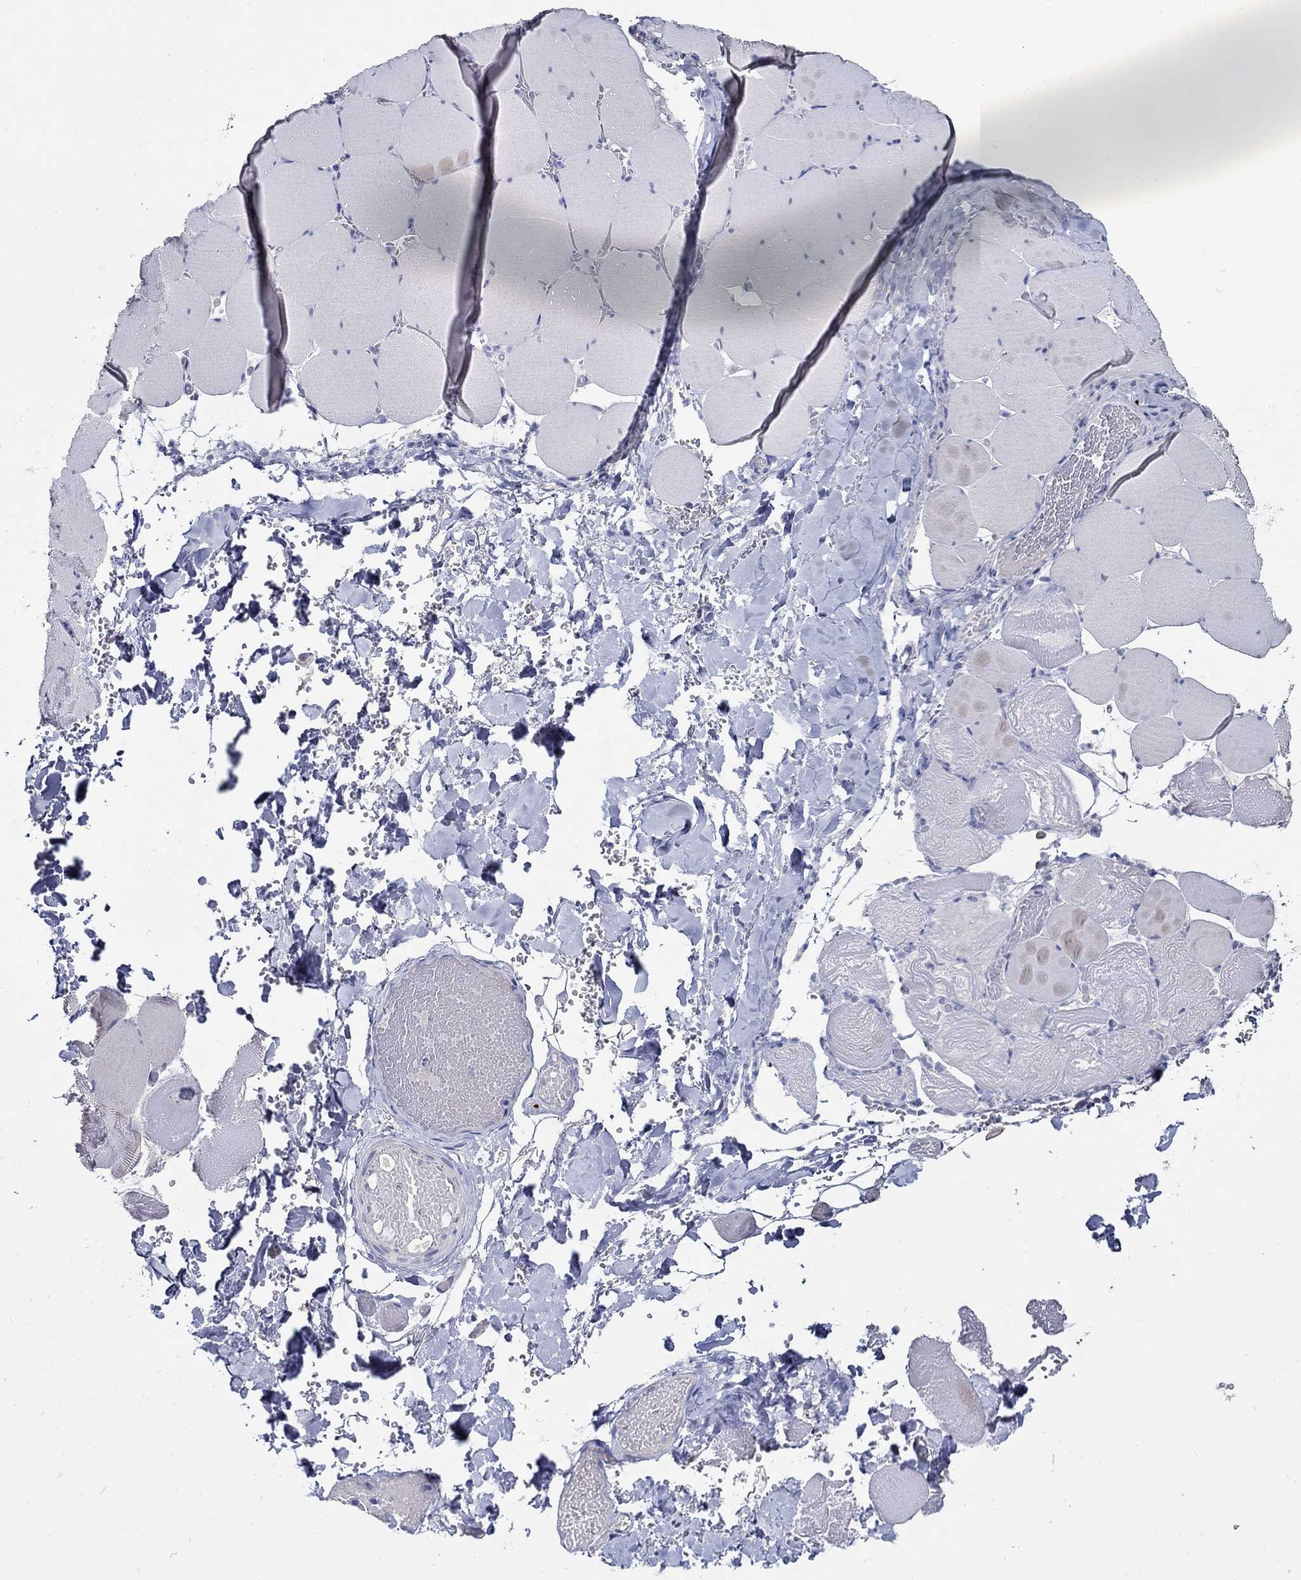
{"staining": {"intensity": "negative", "quantity": "none", "location": "none"}, "tissue": "skeletal muscle", "cell_type": "Myocytes", "image_type": "normal", "snomed": [{"axis": "morphology", "description": "Normal tissue, NOS"}, {"axis": "morphology", "description": "Malignant melanoma, Metastatic site"}, {"axis": "topography", "description": "Skeletal muscle"}], "caption": "Immunohistochemistry micrograph of normal skeletal muscle: skeletal muscle stained with DAB demonstrates no significant protein positivity in myocytes. (DAB immunohistochemistry visualized using brightfield microscopy, high magnification).", "gene": "PRX", "patient": {"sex": "male", "age": 50}}